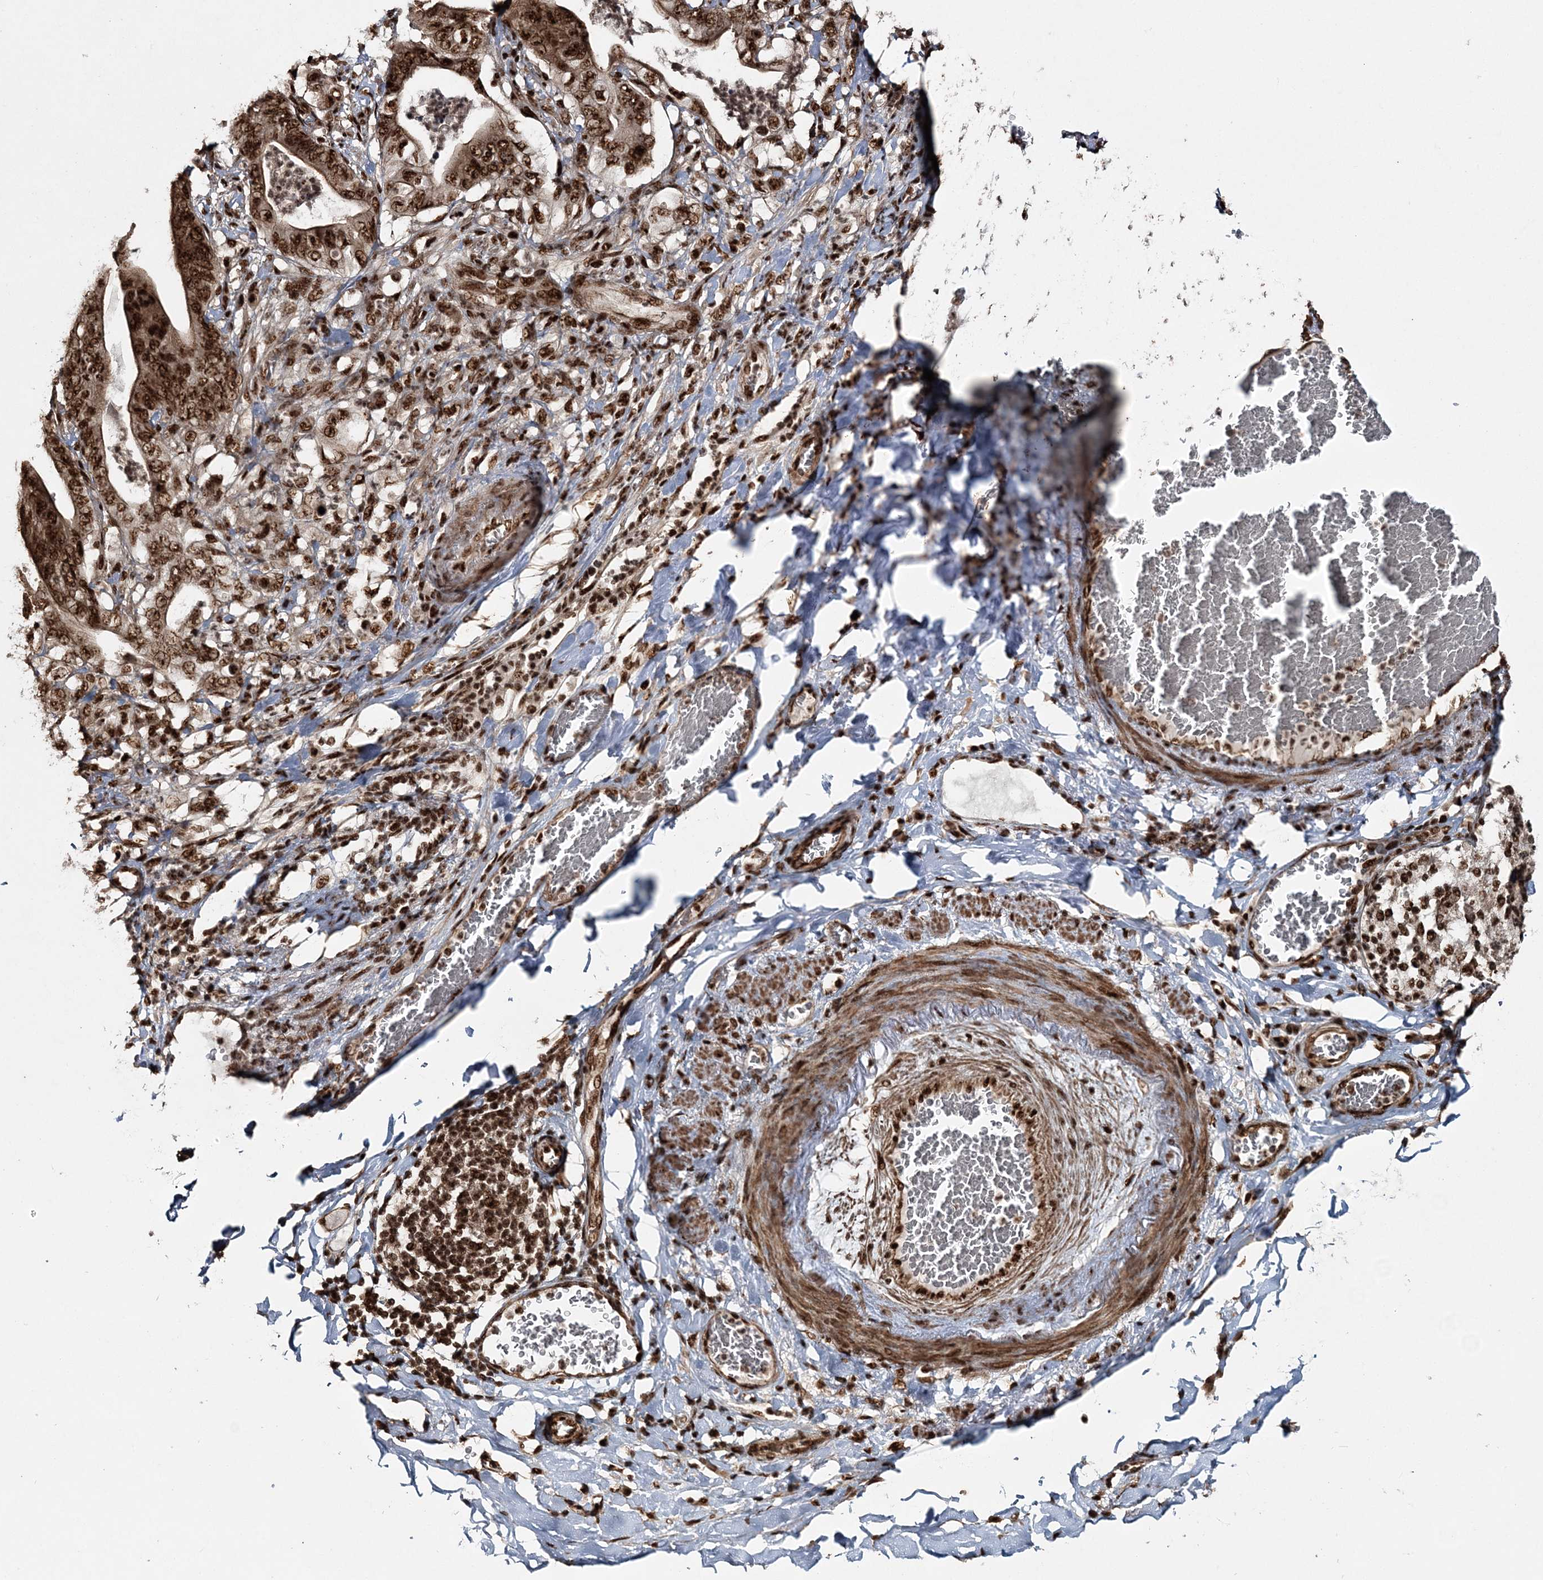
{"staining": {"intensity": "strong", "quantity": ">75%", "location": "cytoplasmic/membranous,nuclear"}, "tissue": "stomach cancer", "cell_type": "Tumor cells", "image_type": "cancer", "snomed": [{"axis": "morphology", "description": "Adenocarcinoma, NOS"}, {"axis": "topography", "description": "Stomach"}], "caption": "Immunohistochemical staining of stomach cancer (adenocarcinoma) exhibits high levels of strong cytoplasmic/membranous and nuclear protein positivity in approximately >75% of tumor cells.", "gene": "EXOSC8", "patient": {"sex": "female", "age": 73}}